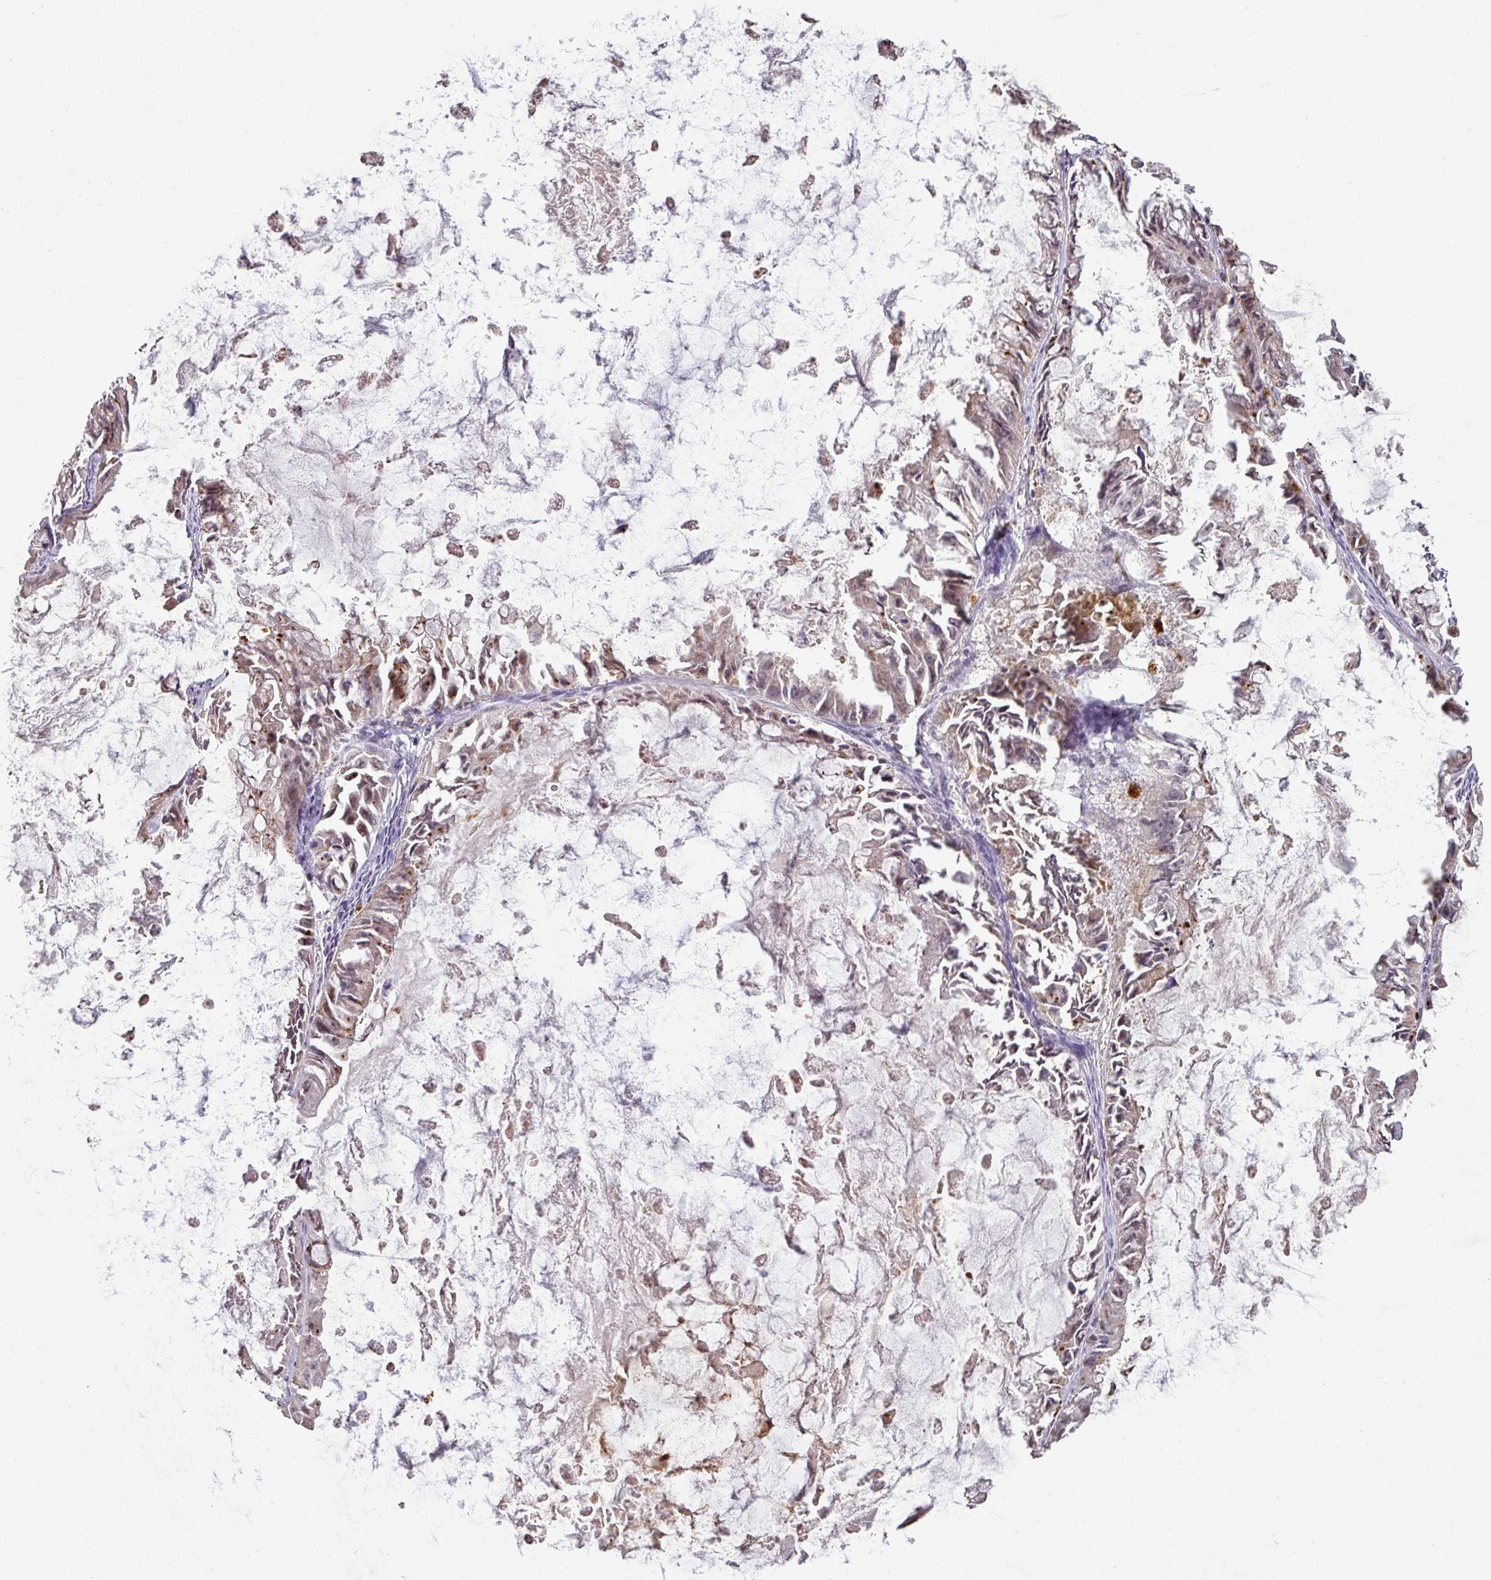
{"staining": {"intensity": "weak", "quantity": "25%-75%", "location": "nuclear"}, "tissue": "ovarian cancer", "cell_type": "Tumor cells", "image_type": "cancer", "snomed": [{"axis": "morphology", "description": "Cystadenocarcinoma, mucinous, NOS"}, {"axis": "topography", "description": "Ovary"}], "caption": "Brown immunohistochemical staining in ovarian mucinous cystadenocarcinoma shows weak nuclear expression in approximately 25%-75% of tumor cells. Using DAB (brown) and hematoxylin (blue) stains, captured at high magnification using brightfield microscopy.", "gene": "CXCR5", "patient": {"sex": "female", "age": 61}}